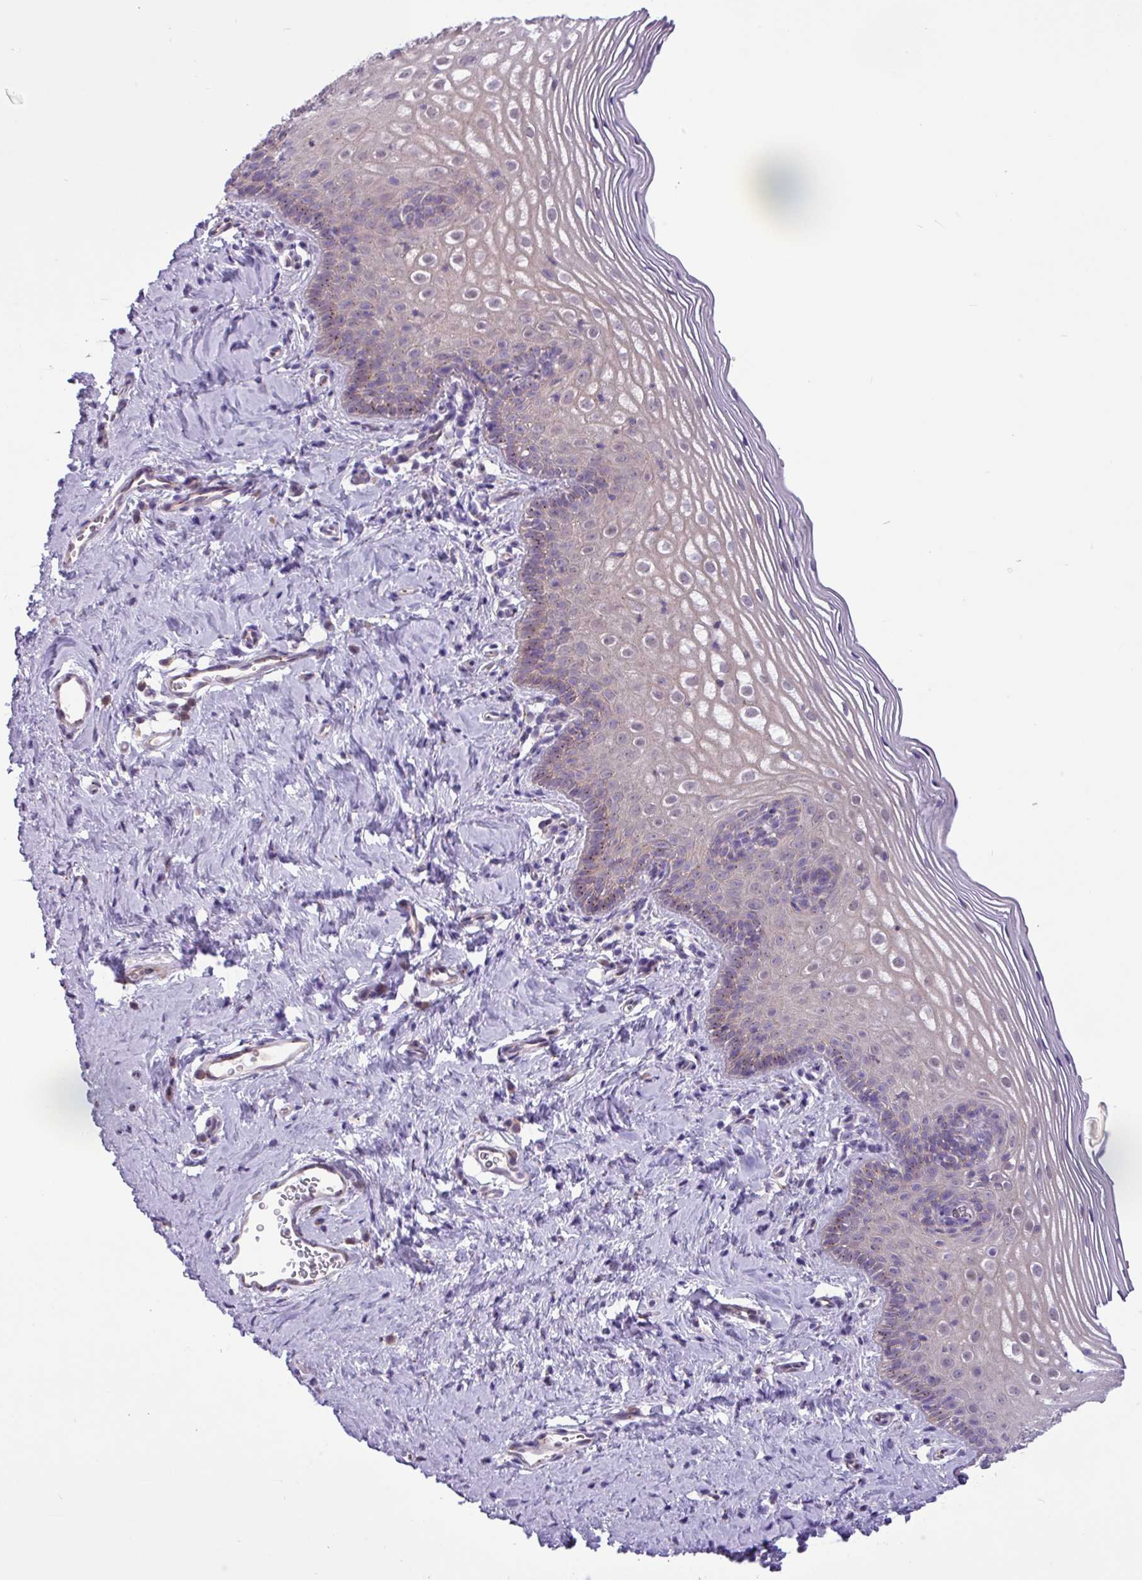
{"staining": {"intensity": "strong", "quantity": "<25%", "location": "cytoplasmic/membranous"}, "tissue": "cervix", "cell_type": "Glandular cells", "image_type": "normal", "snomed": [{"axis": "morphology", "description": "Normal tissue, NOS"}, {"axis": "topography", "description": "Cervix"}], "caption": "Protein expression analysis of unremarkable cervix exhibits strong cytoplasmic/membranous expression in approximately <25% of glandular cells. The staining was performed using DAB (3,3'-diaminobenzidine) to visualize the protein expression in brown, while the nuclei were stained in blue with hematoxylin (Magnification: 20x).", "gene": "SPINK8", "patient": {"sex": "female", "age": 44}}